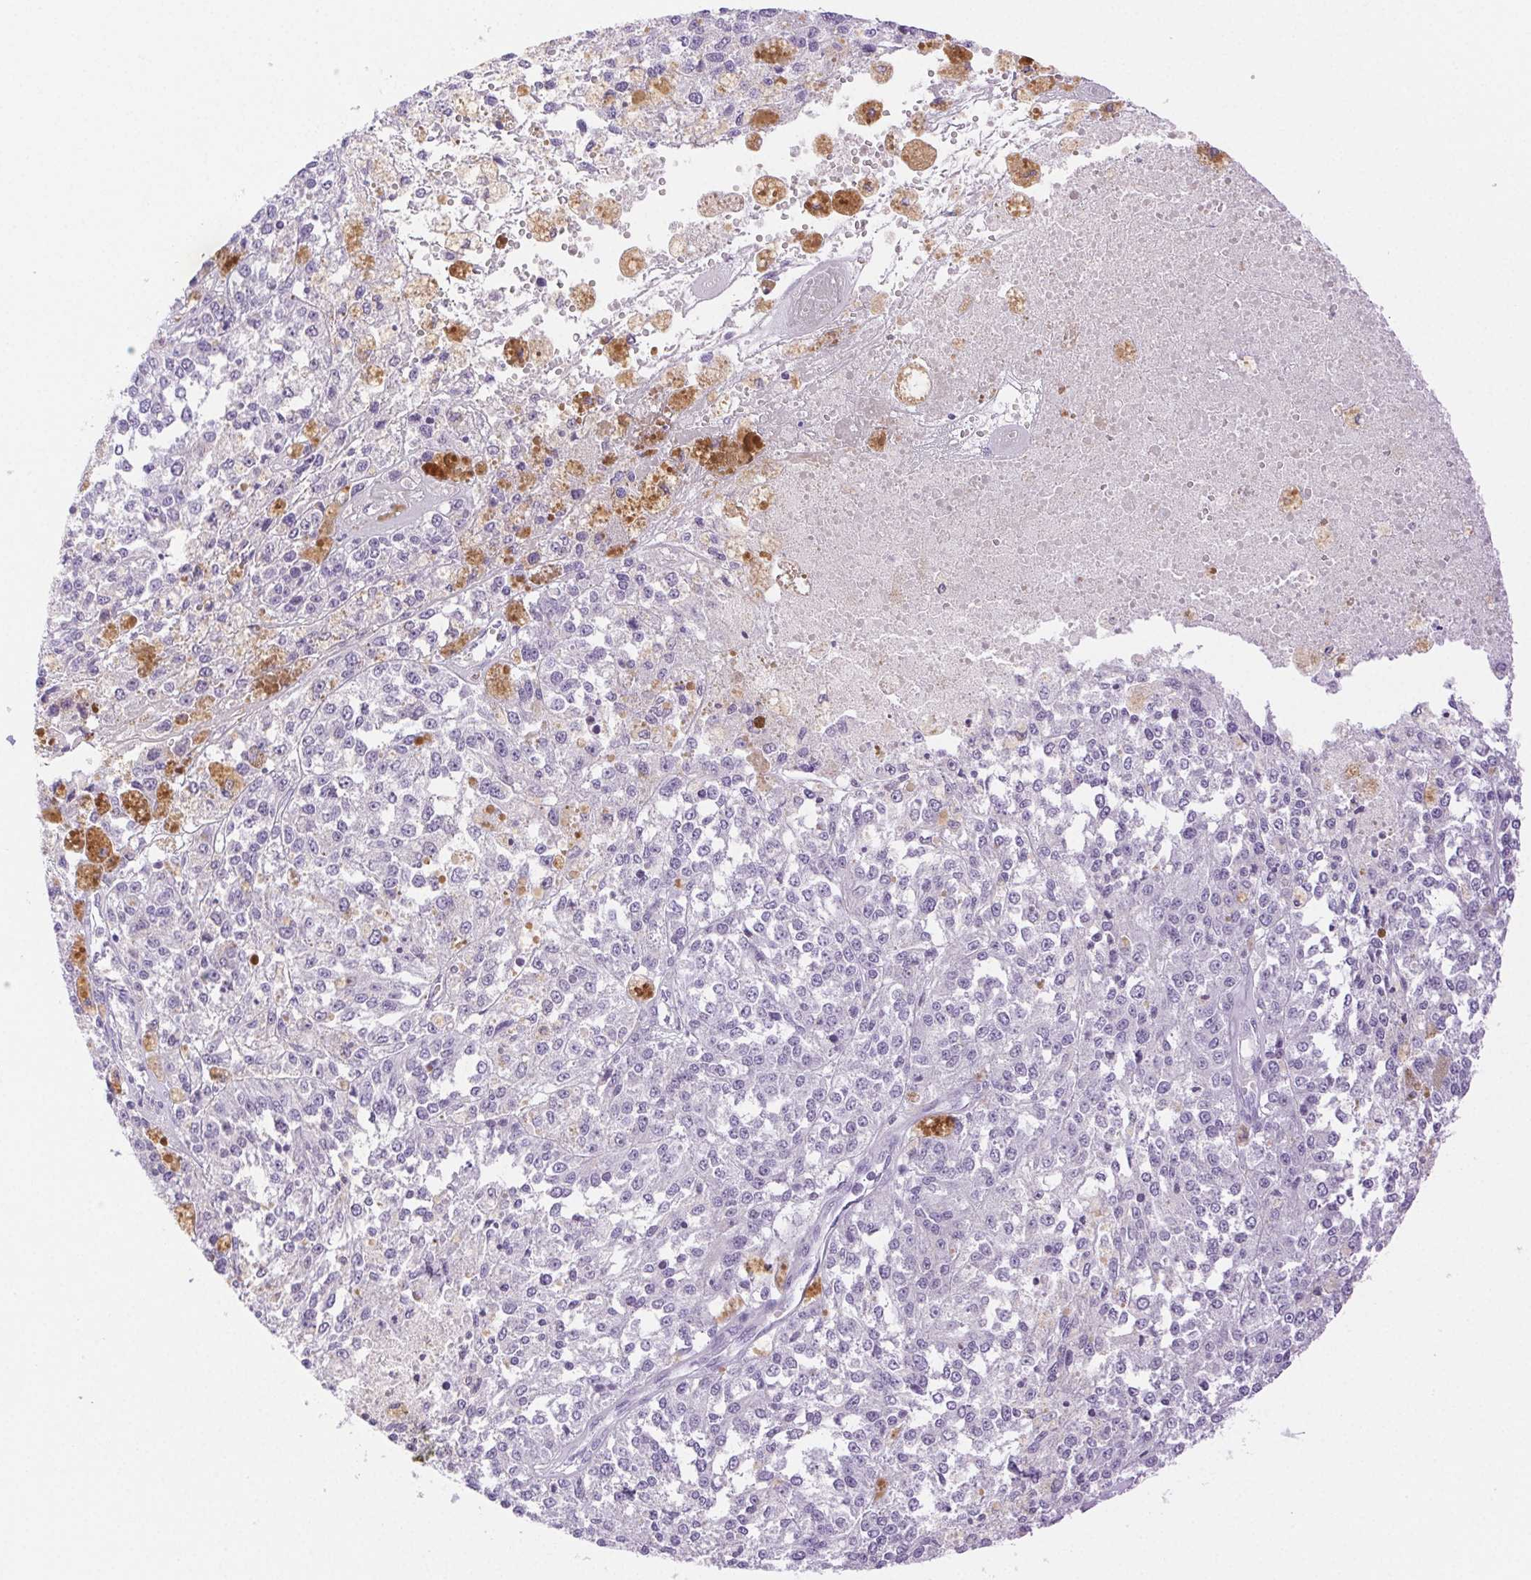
{"staining": {"intensity": "negative", "quantity": "none", "location": "none"}, "tissue": "melanoma", "cell_type": "Tumor cells", "image_type": "cancer", "snomed": [{"axis": "morphology", "description": "Malignant melanoma, Metastatic site"}, {"axis": "topography", "description": "Lymph node"}], "caption": "Immunohistochemistry (IHC) histopathology image of human melanoma stained for a protein (brown), which reveals no positivity in tumor cells.", "gene": "SPACA4", "patient": {"sex": "female", "age": 64}}